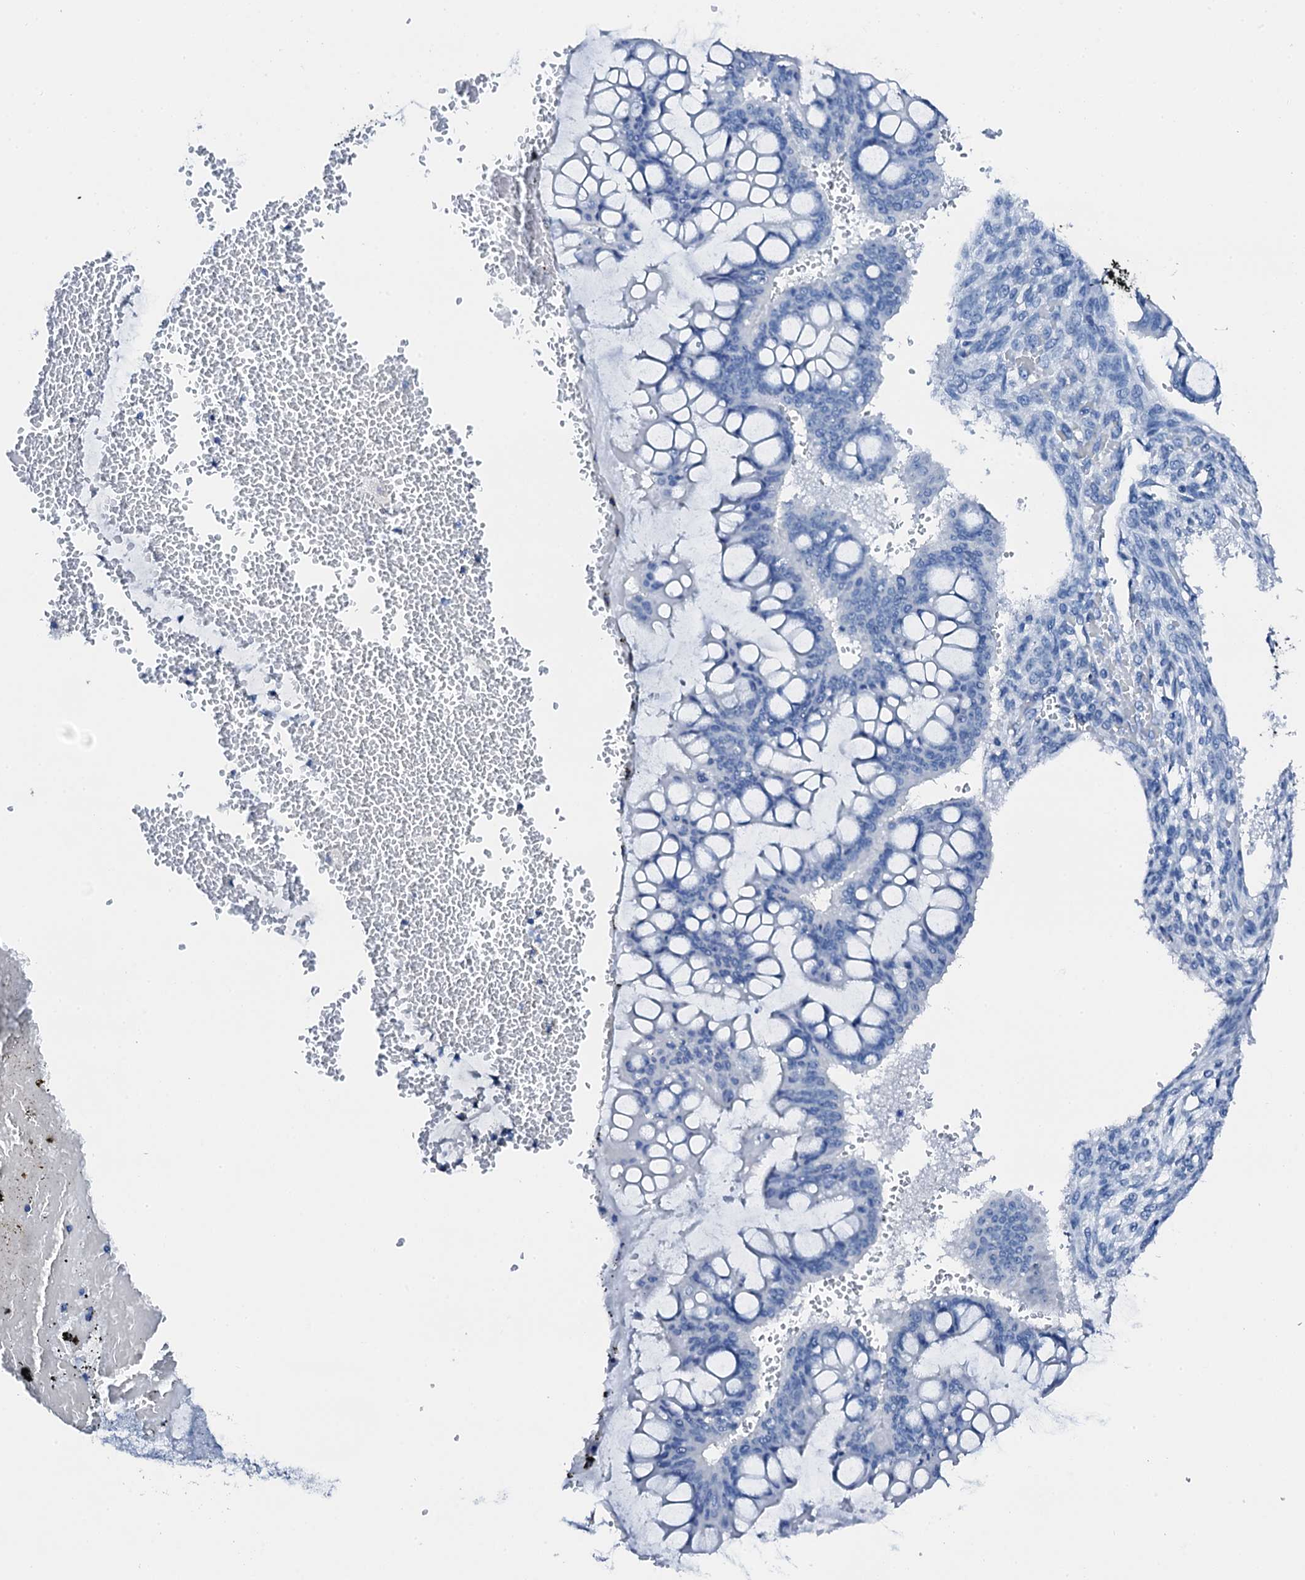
{"staining": {"intensity": "negative", "quantity": "none", "location": "none"}, "tissue": "ovarian cancer", "cell_type": "Tumor cells", "image_type": "cancer", "snomed": [{"axis": "morphology", "description": "Cystadenocarcinoma, mucinous, NOS"}, {"axis": "topography", "description": "Ovary"}], "caption": "Human ovarian mucinous cystadenocarcinoma stained for a protein using IHC shows no staining in tumor cells.", "gene": "PTH", "patient": {"sex": "female", "age": 73}}